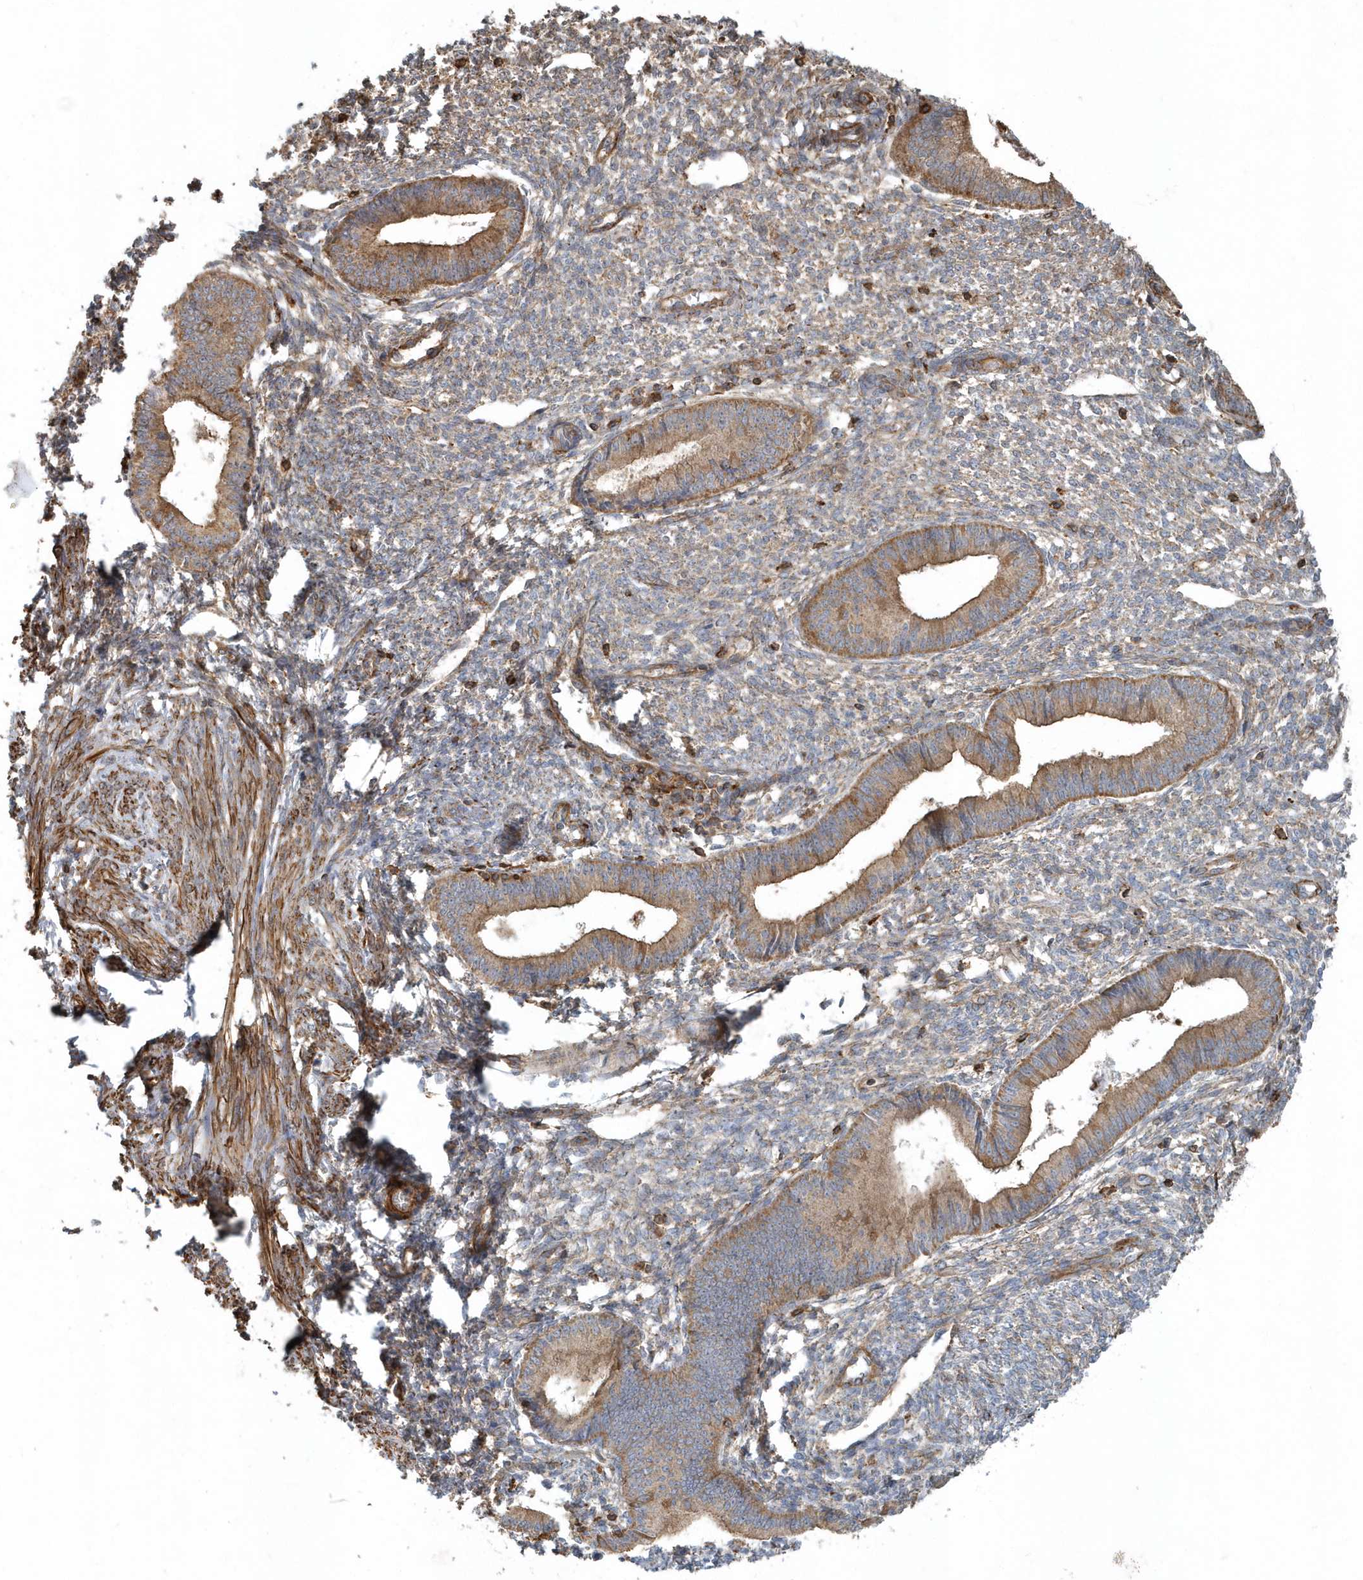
{"staining": {"intensity": "weak", "quantity": "<25%", "location": "cytoplasmic/membranous"}, "tissue": "endometrium", "cell_type": "Cells in endometrial stroma", "image_type": "normal", "snomed": [{"axis": "morphology", "description": "Normal tissue, NOS"}, {"axis": "topography", "description": "Endometrium"}], "caption": "This image is of benign endometrium stained with immunohistochemistry to label a protein in brown with the nuclei are counter-stained blue. There is no staining in cells in endometrial stroma. Brightfield microscopy of IHC stained with DAB (3,3'-diaminobenzidine) (brown) and hematoxylin (blue), captured at high magnification.", "gene": "MMUT", "patient": {"sex": "female", "age": 46}}